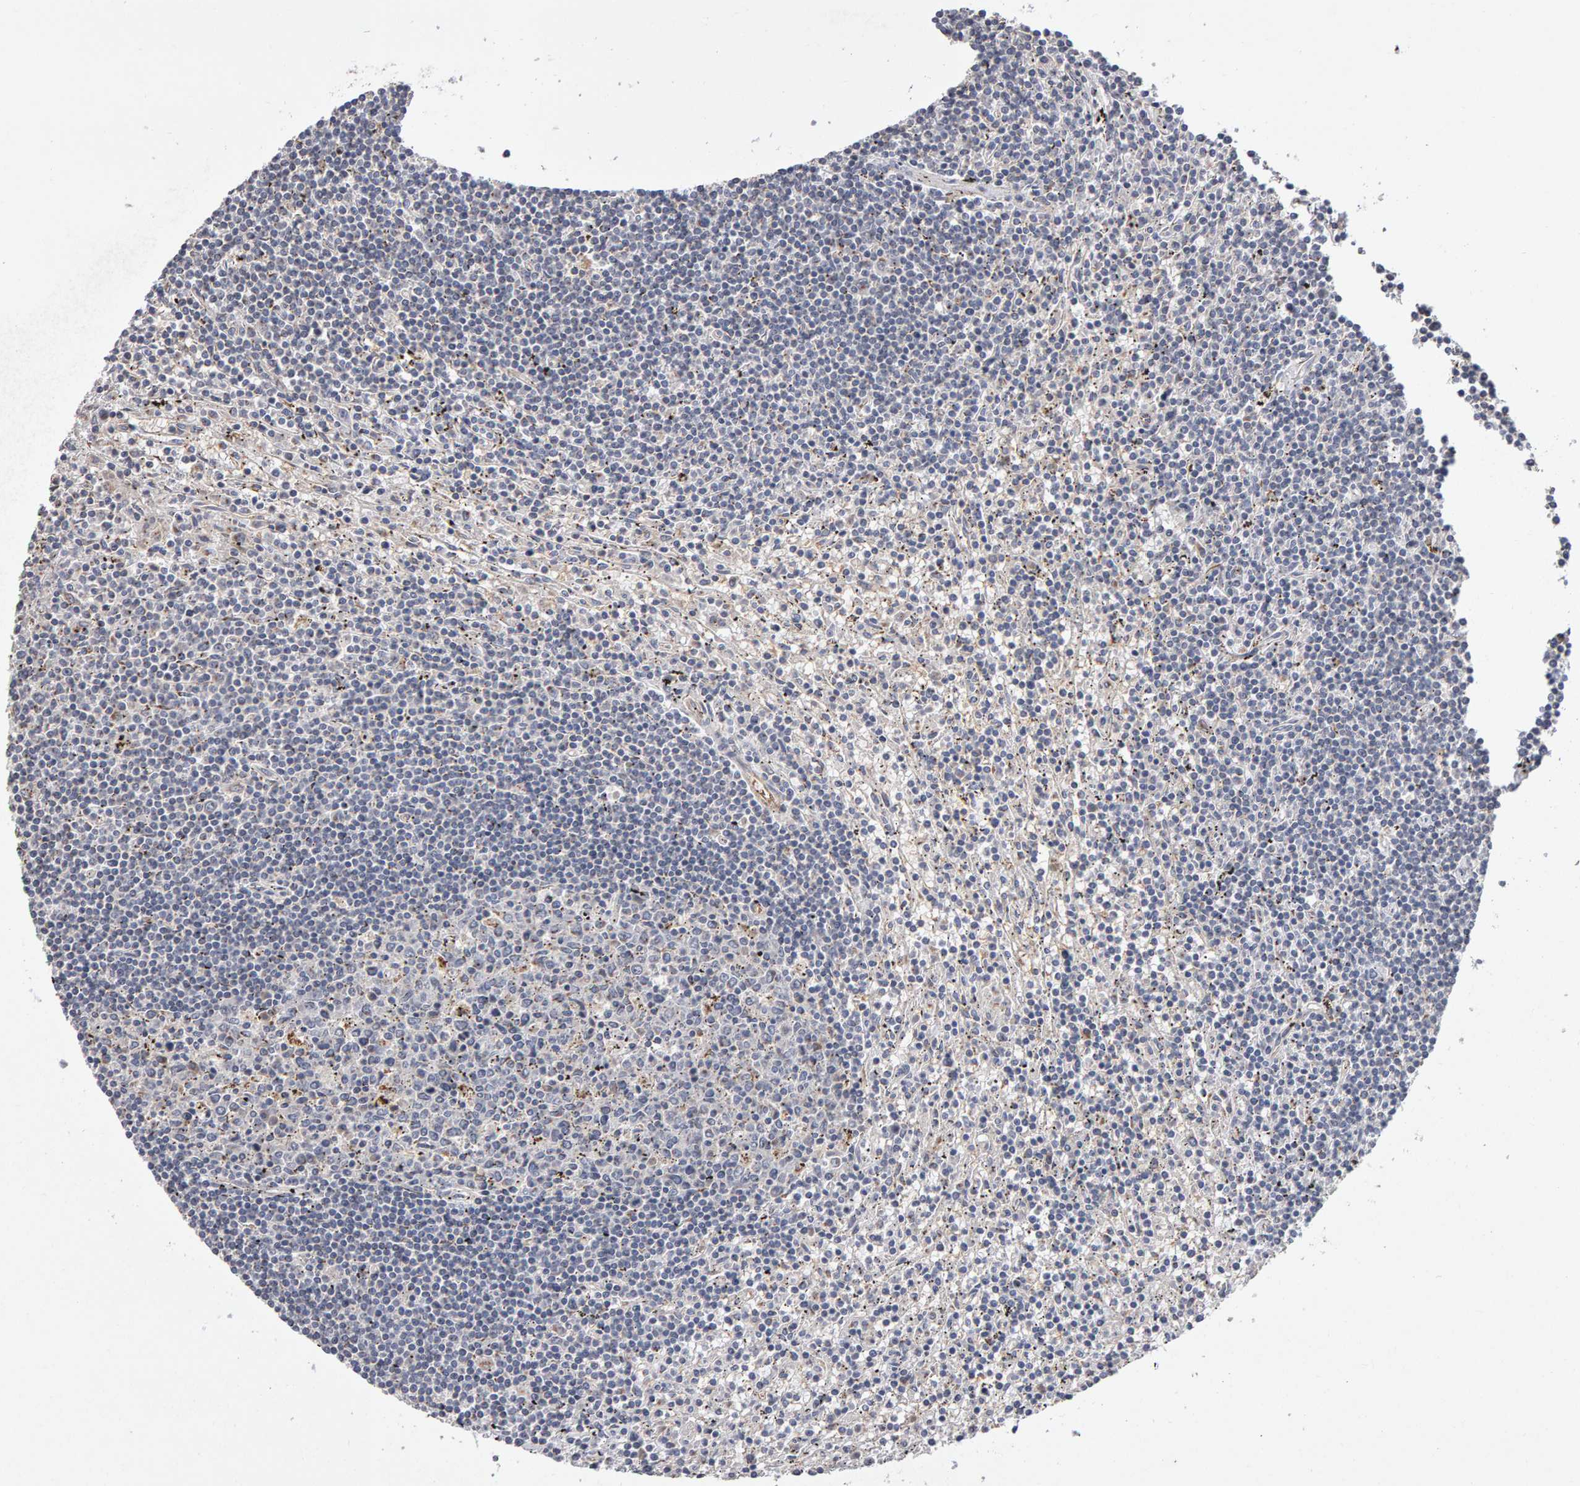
{"staining": {"intensity": "negative", "quantity": "none", "location": "none"}, "tissue": "lymphoma", "cell_type": "Tumor cells", "image_type": "cancer", "snomed": [{"axis": "morphology", "description": "Malignant lymphoma, non-Hodgkin's type, Low grade"}, {"axis": "topography", "description": "Spleen"}], "caption": "IHC histopathology image of human malignant lymphoma, non-Hodgkin's type (low-grade) stained for a protein (brown), which shows no expression in tumor cells.", "gene": "CANT1", "patient": {"sex": "male", "age": 76}}